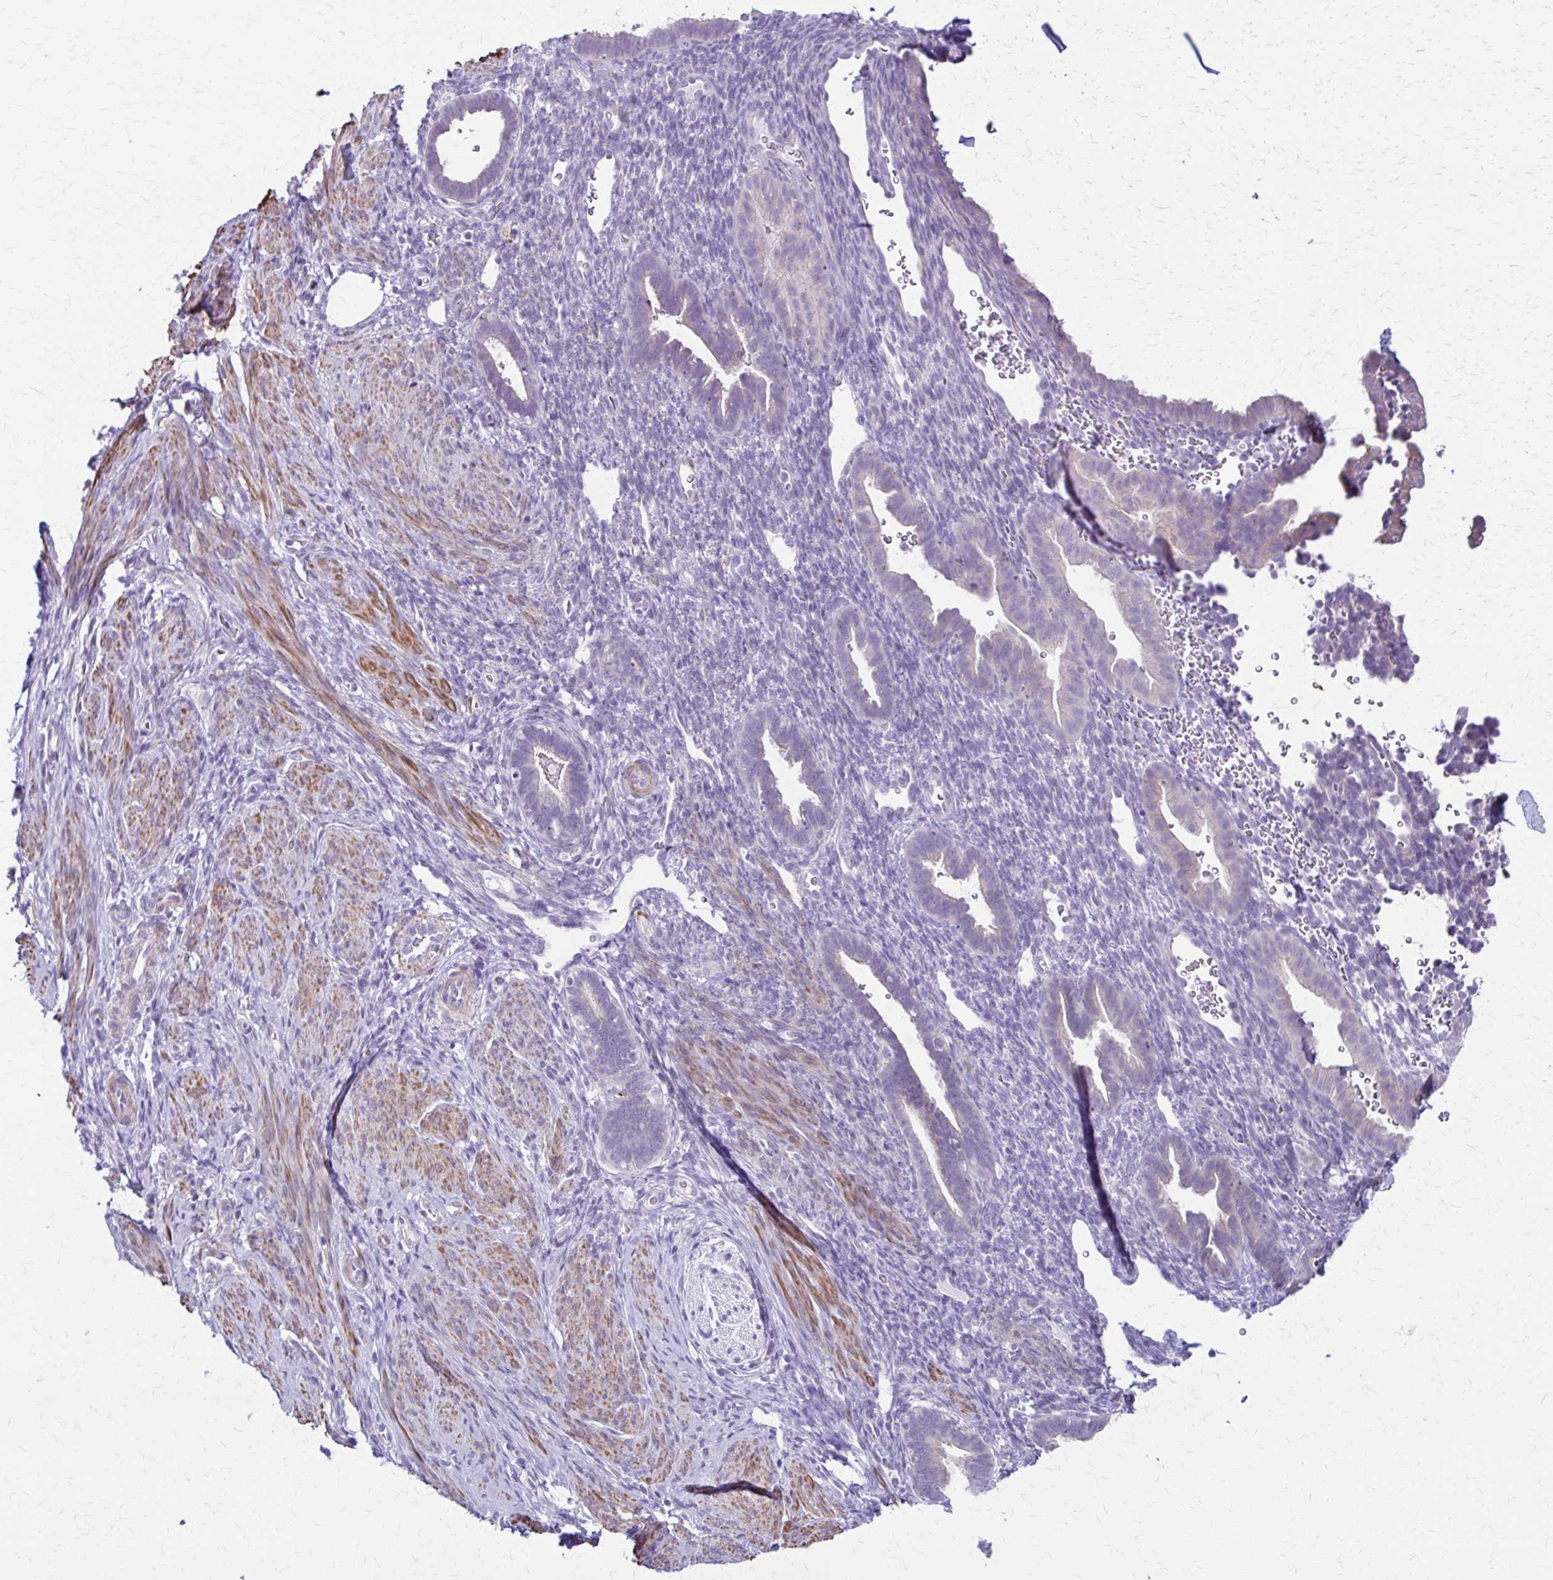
{"staining": {"intensity": "negative", "quantity": "none", "location": "none"}, "tissue": "endometrium", "cell_type": "Cells in endometrial stroma", "image_type": "normal", "snomed": [{"axis": "morphology", "description": "Normal tissue, NOS"}, {"axis": "topography", "description": "Endometrium"}], "caption": "Immunohistochemistry (IHC) image of benign endometrium: endometrium stained with DAB (3,3'-diaminobenzidine) shows no significant protein expression in cells in endometrial stroma.", "gene": "DSP", "patient": {"sex": "female", "age": 34}}